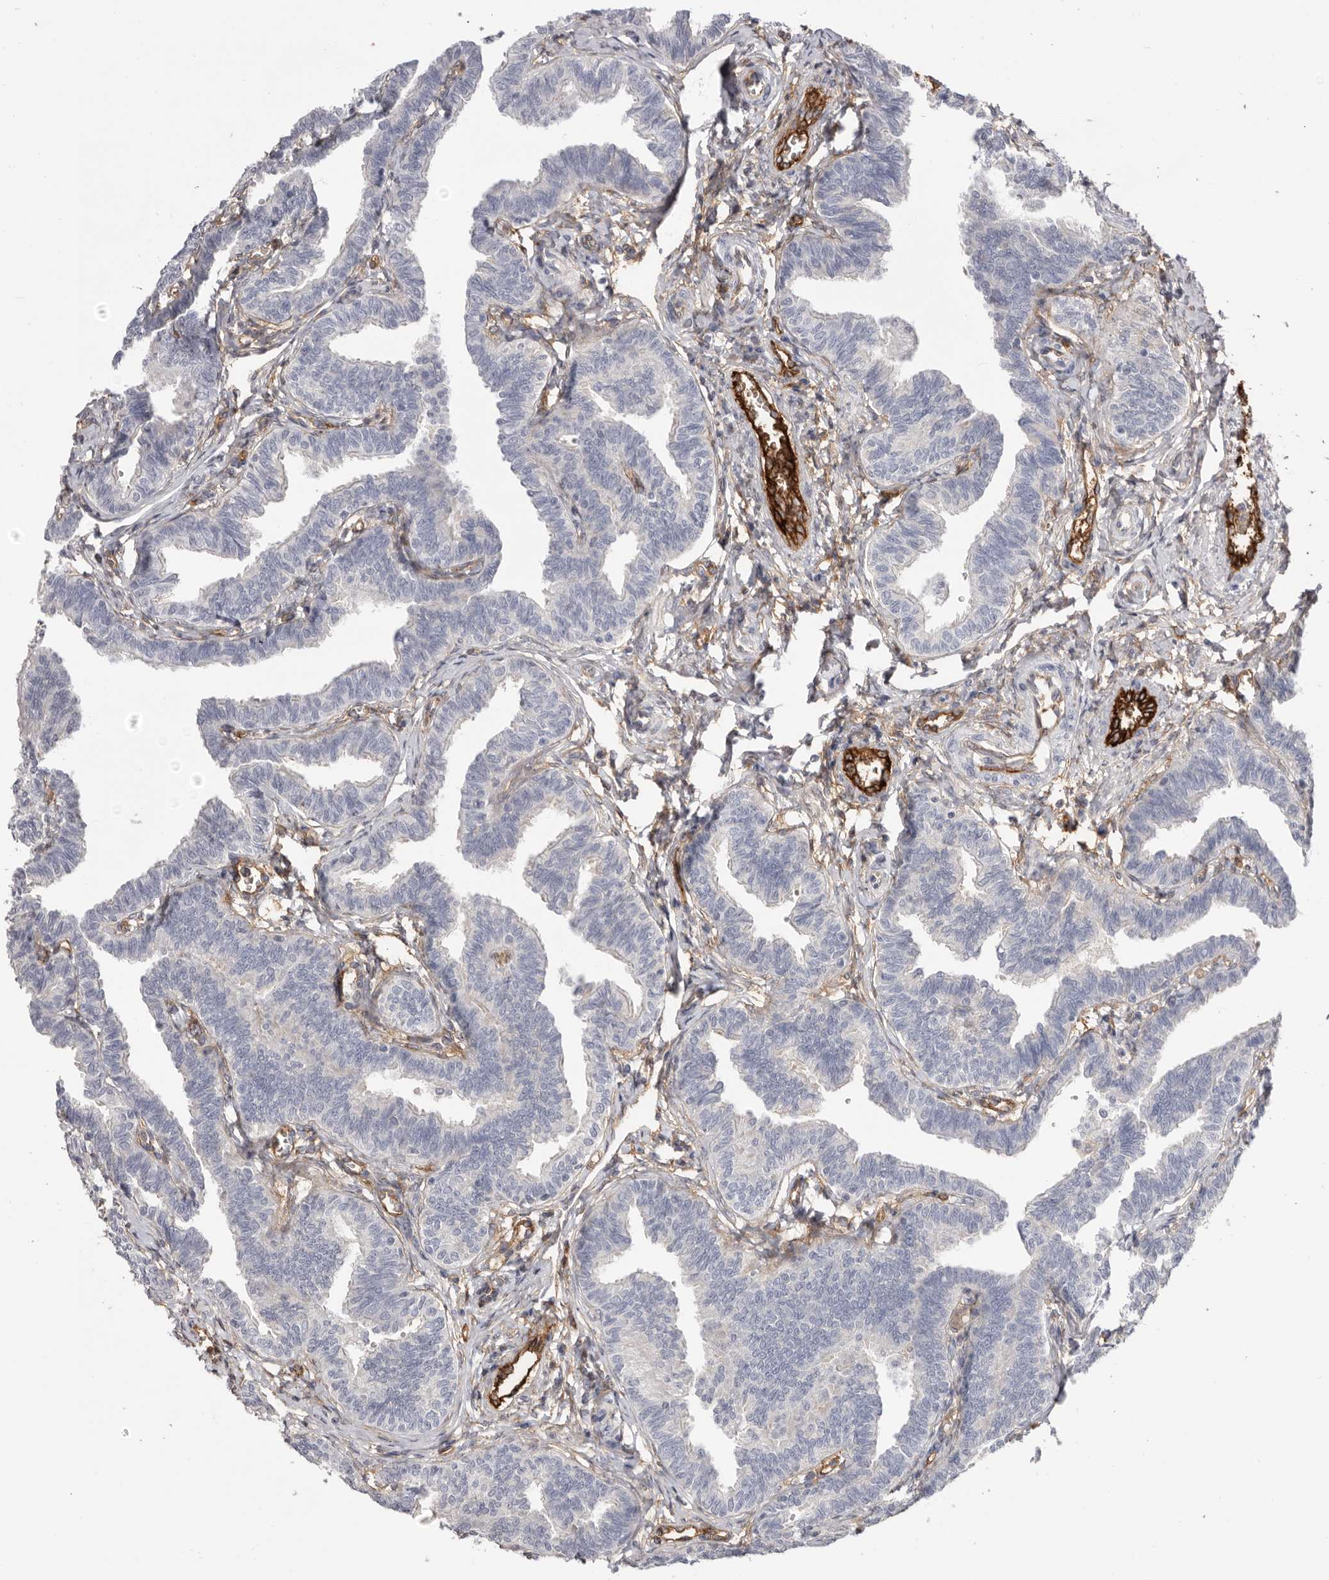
{"staining": {"intensity": "negative", "quantity": "none", "location": "none"}, "tissue": "fallopian tube", "cell_type": "Glandular cells", "image_type": "normal", "snomed": [{"axis": "morphology", "description": "Normal tissue, NOS"}, {"axis": "topography", "description": "Fallopian tube"}, {"axis": "topography", "description": "Ovary"}], "caption": "Immunohistochemical staining of benign fallopian tube demonstrates no significant positivity in glandular cells. The staining was performed using DAB to visualize the protein expression in brown, while the nuclei were stained in blue with hematoxylin (Magnification: 20x).", "gene": "LRRC66", "patient": {"sex": "female", "age": 23}}